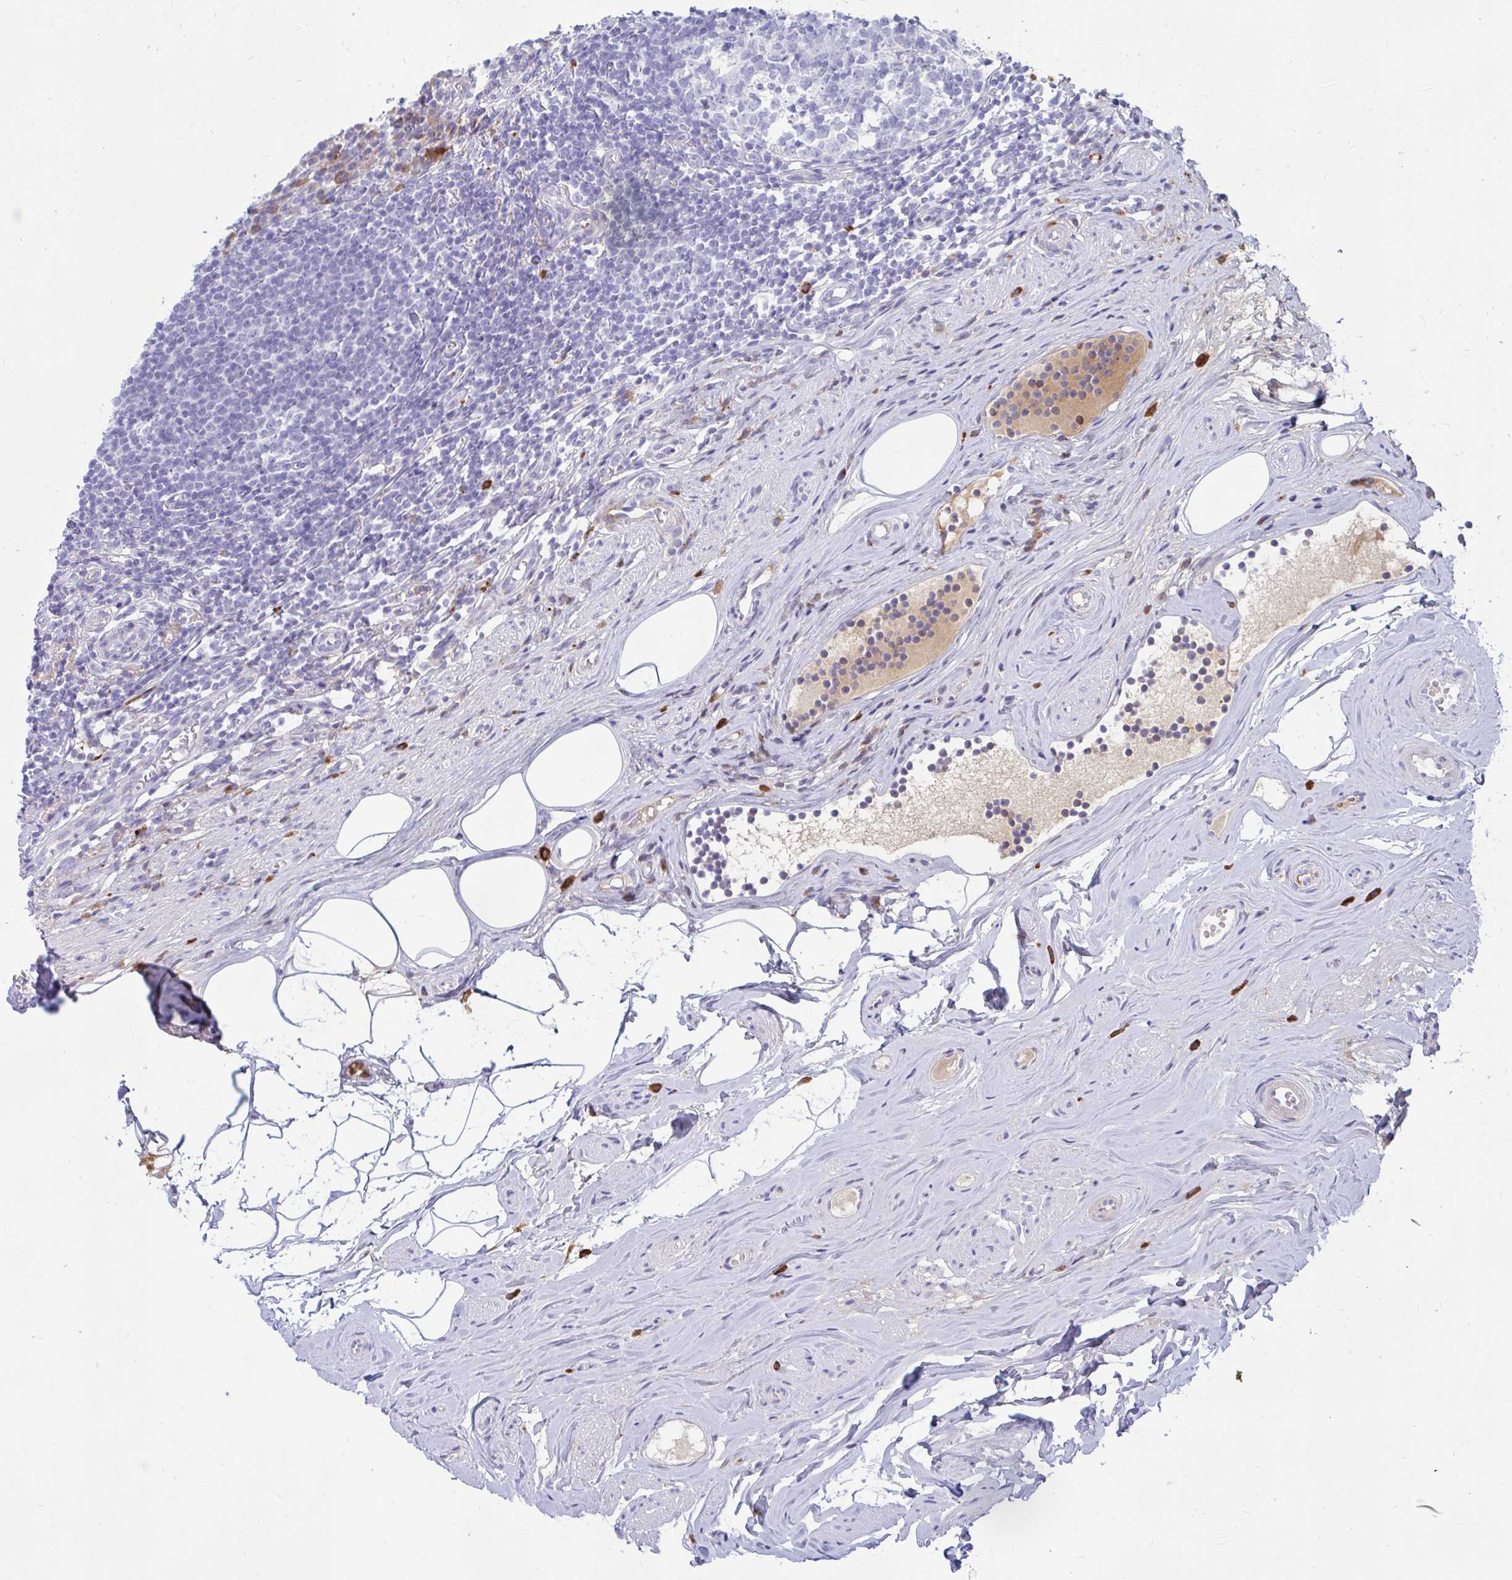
{"staining": {"intensity": "weak", "quantity": "<25%", "location": "cytoplasmic/membranous"}, "tissue": "appendix", "cell_type": "Glandular cells", "image_type": "normal", "snomed": [{"axis": "morphology", "description": "Normal tissue, NOS"}, {"axis": "topography", "description": "Appendix"}], "caption": "This is an immunohistochemistry image of normal human appendix. There is no staining in glandular cells.", "gene": "FAM219B", "patient": {"sex": "female", "age": 56}}